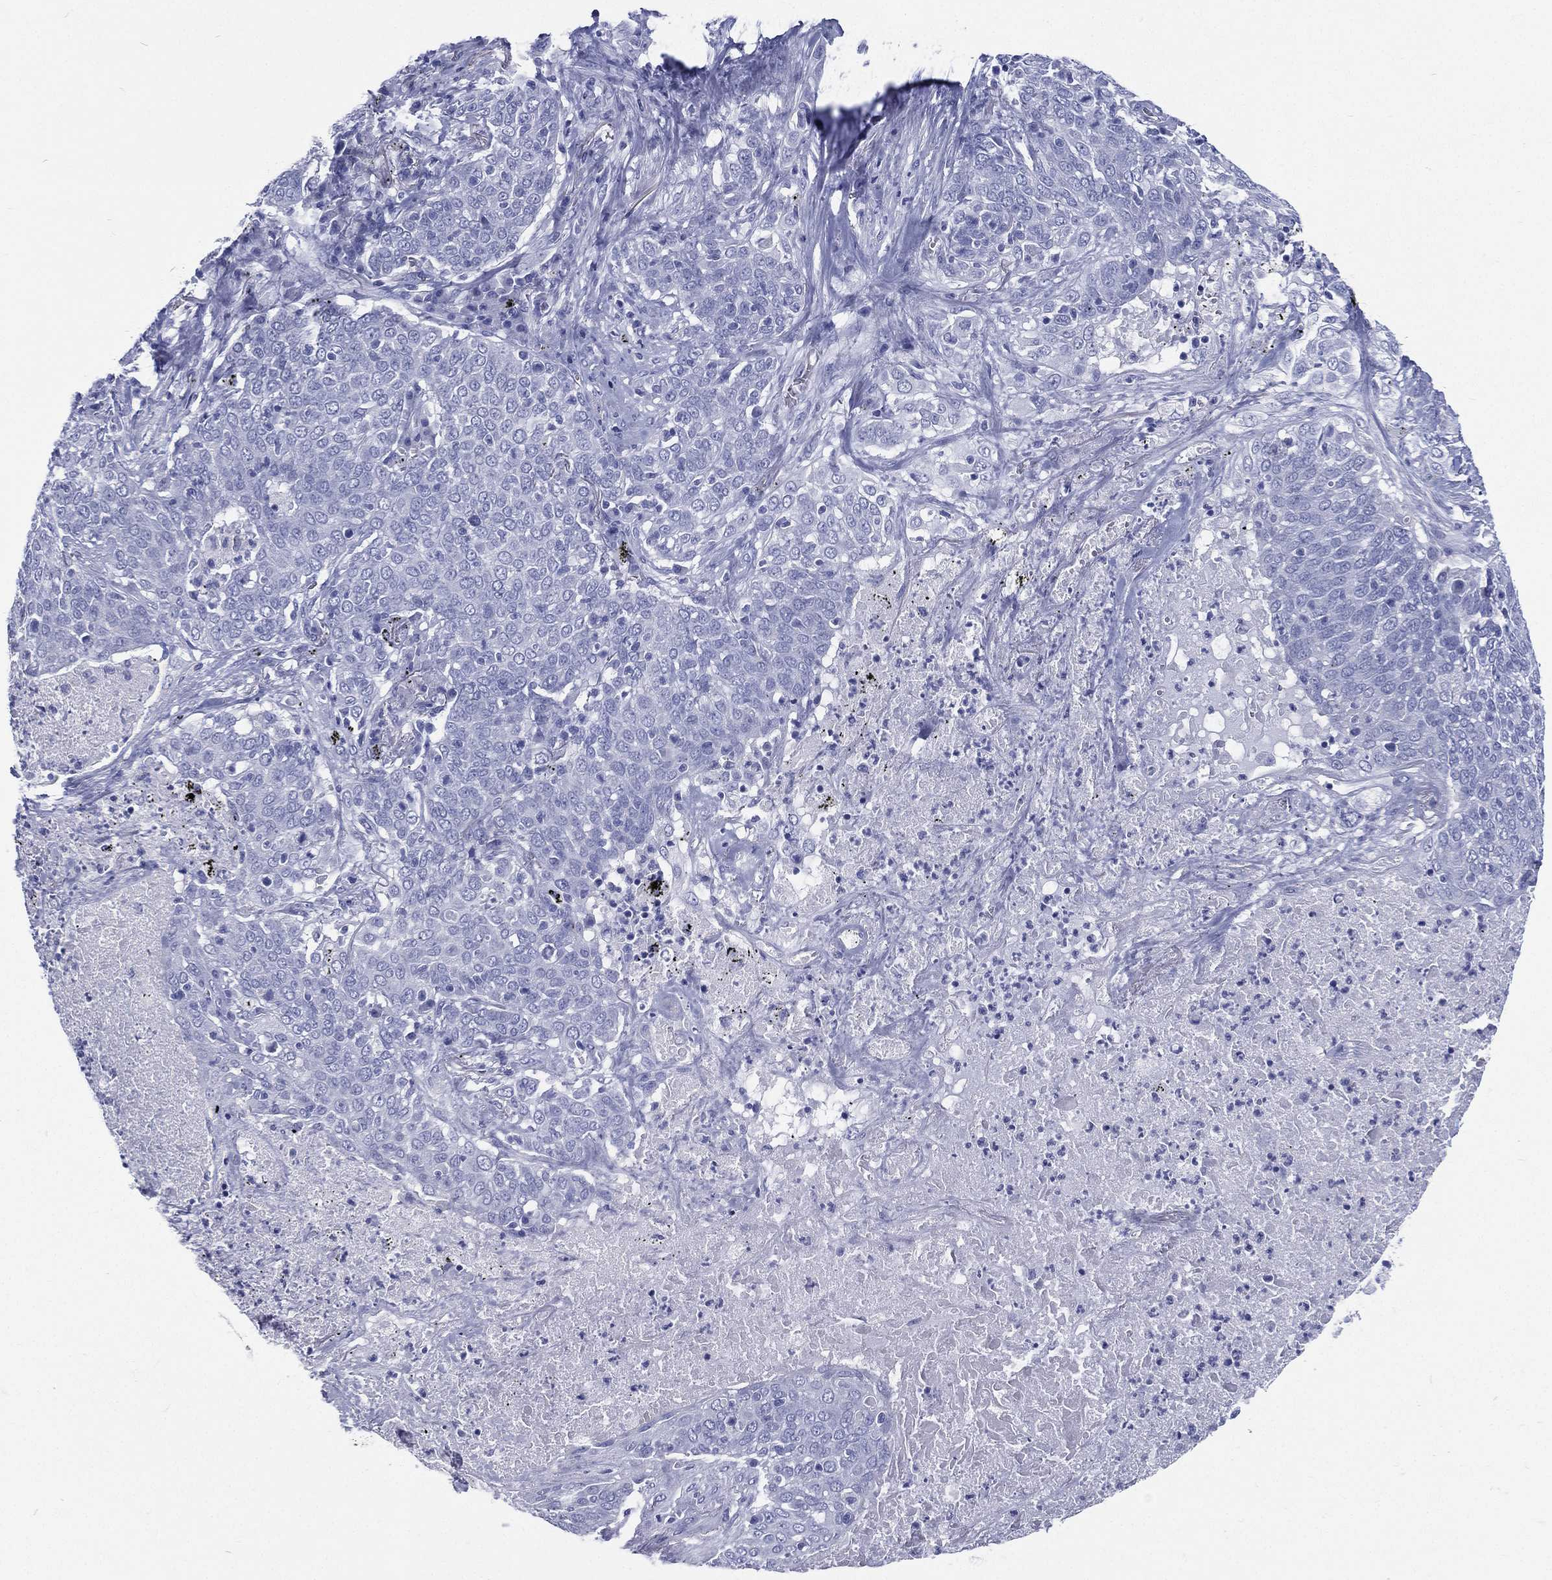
{"staining": {"intensity": "negative", "quantity": "none", "location": "none"}, "tissue": "lung cancer", "cell_type": "Tumor cells", "image_type": "cancer", "snomed": [{"axis": "morphology", "description": "Squamous cell carcinoma, NOS"}, {"axis": "topography", "description": "Lung"}], "caption": "There is no significant staining in tumor cells of lung cancer (squamous cell carcinoma). The staining was performed using DAB to visualize the protein expression in brown, while the nuclei were stained in blue with hematoxylin (Magnification: 20x).", "gene": "RSPH4A", "patient": {"sex": "male", "age": 82}}